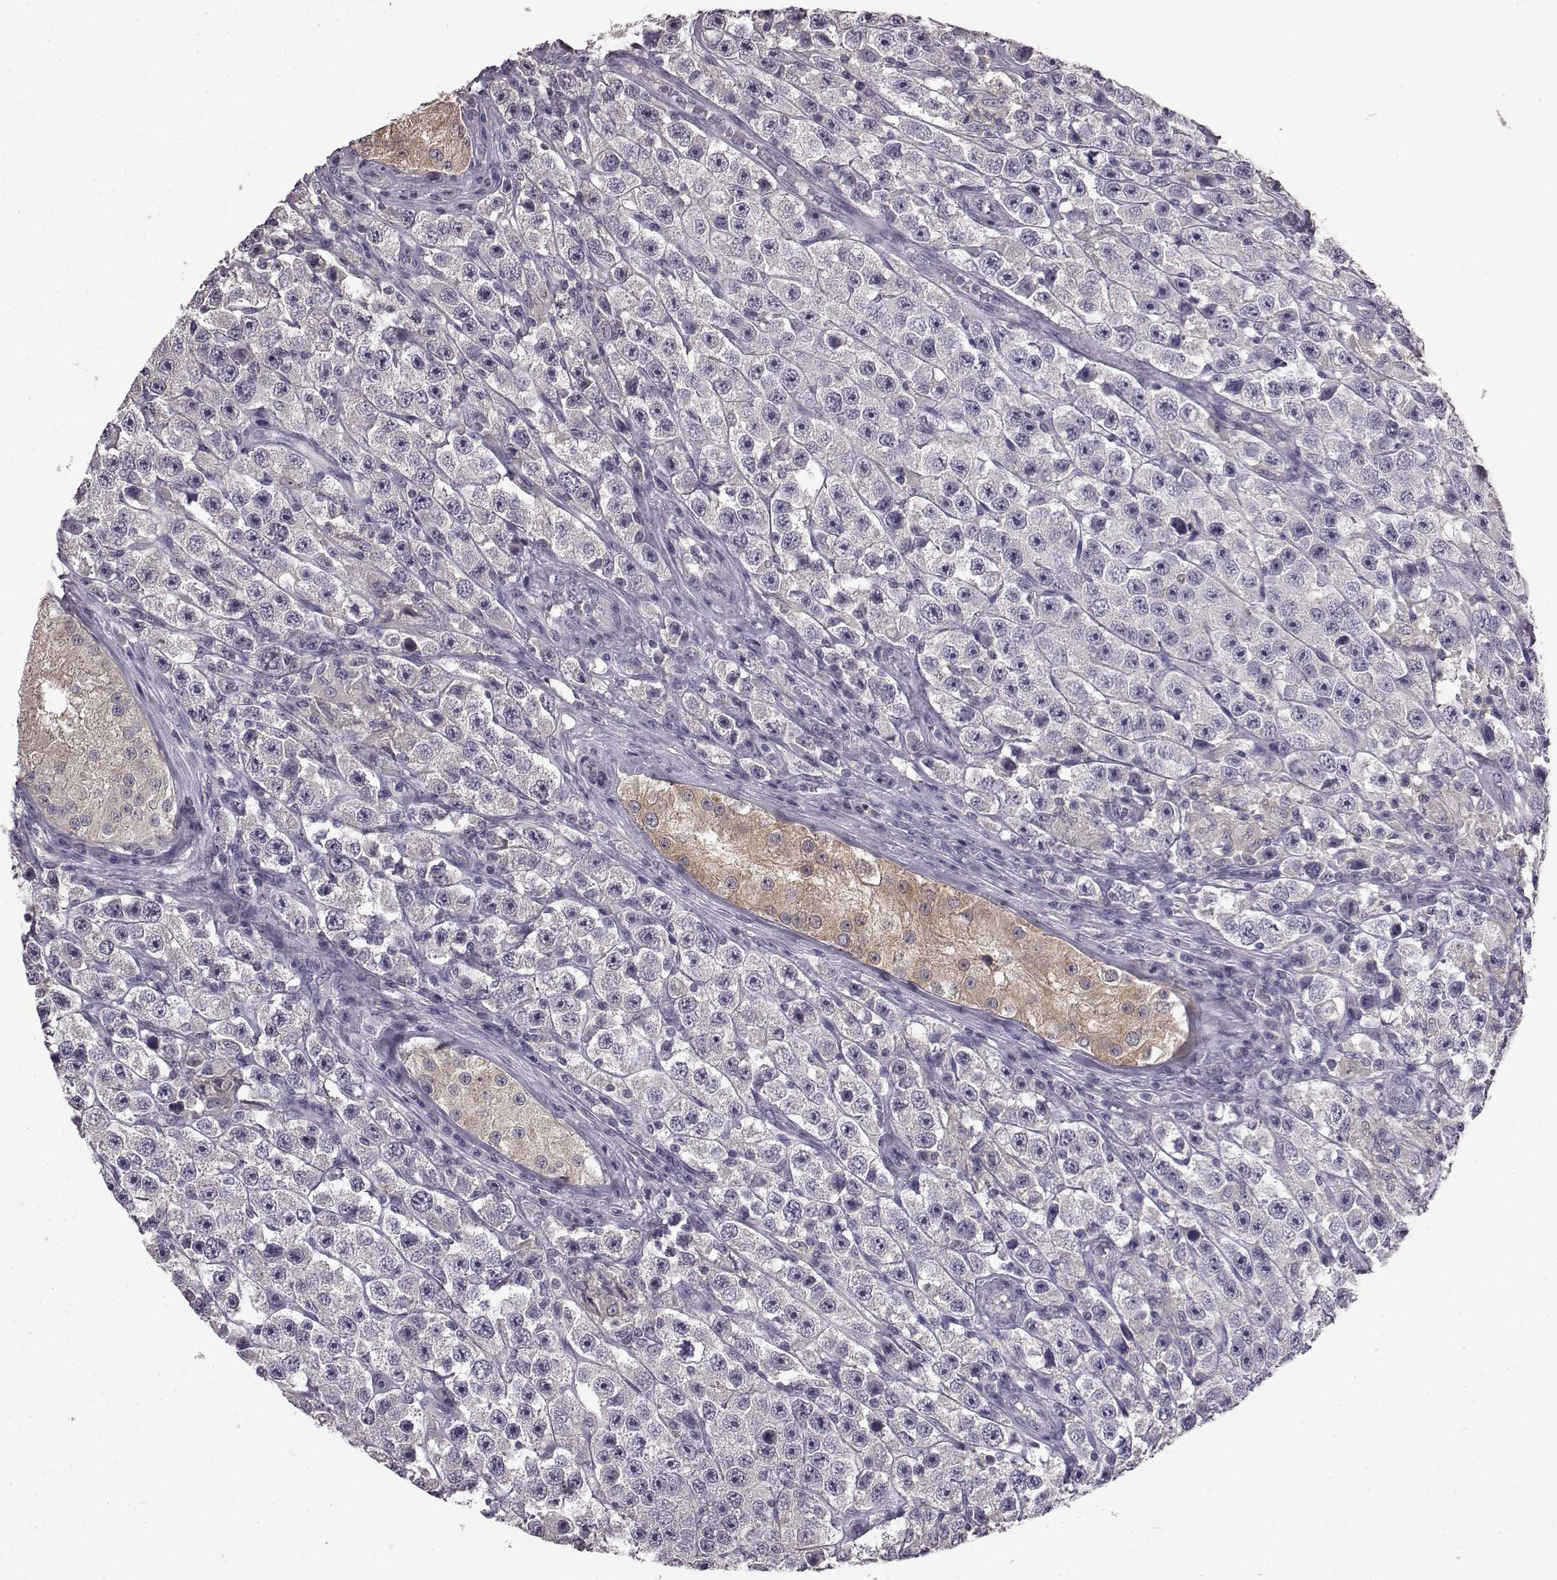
{"staining": {"intensity": "negative", "quantity": "none", "location": "none"}, "tissue": "testis cancer", "cell_type": "Tumor cells", "image_type": "cancer", "snomed": [{"axis": "morphology", "description": "Seminoma, NOS"}, {"axis": "topography", "description": "Testis"}], "caption": "This is an IHC histopathology image of human testis seminoma. There is no positivity in tumor cells.", "gene": "KRT85", "patient": {"sex": "male", "age": 45}}